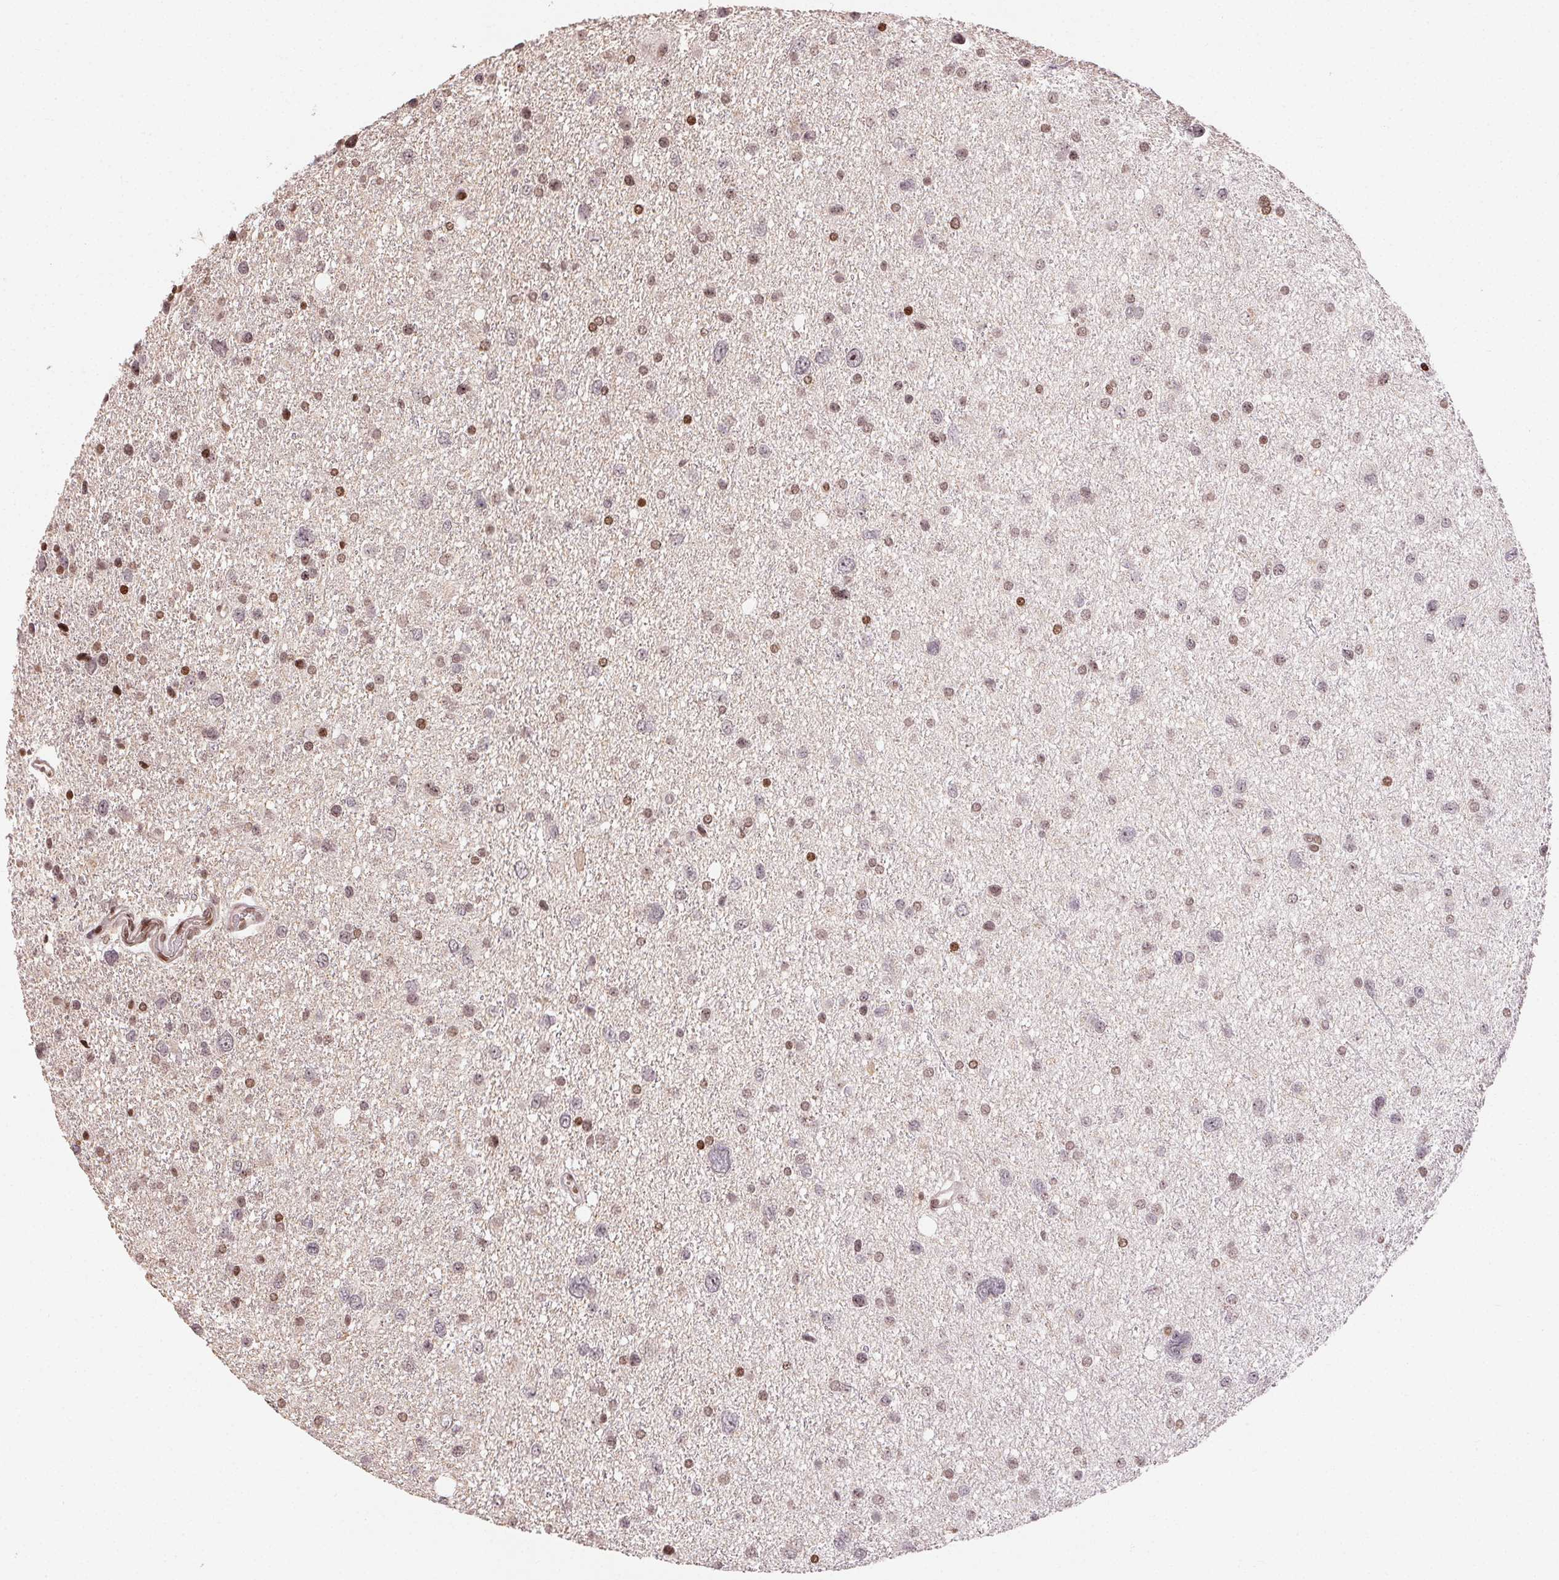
{"staining": {"intensity": "moderate", "quantity": "25%-75%", "location": "nuclear"}, "tissue": "glioma", "cell_type": "Tumor cells", "image_type": "cancer", "snomed": [{"axis": "morphology", "description": "Glioma, malignant, Low grade"}, {"axis": "topography", "description": "Brain"}], "caption": "DAB immunohistochemical staining of human glioma displays moderate nuclear protein expression in approximately 25%-75% of tumor cells.", "gene": "MAPKAPK2", "patient": {"sex": "female", "age": 55}}